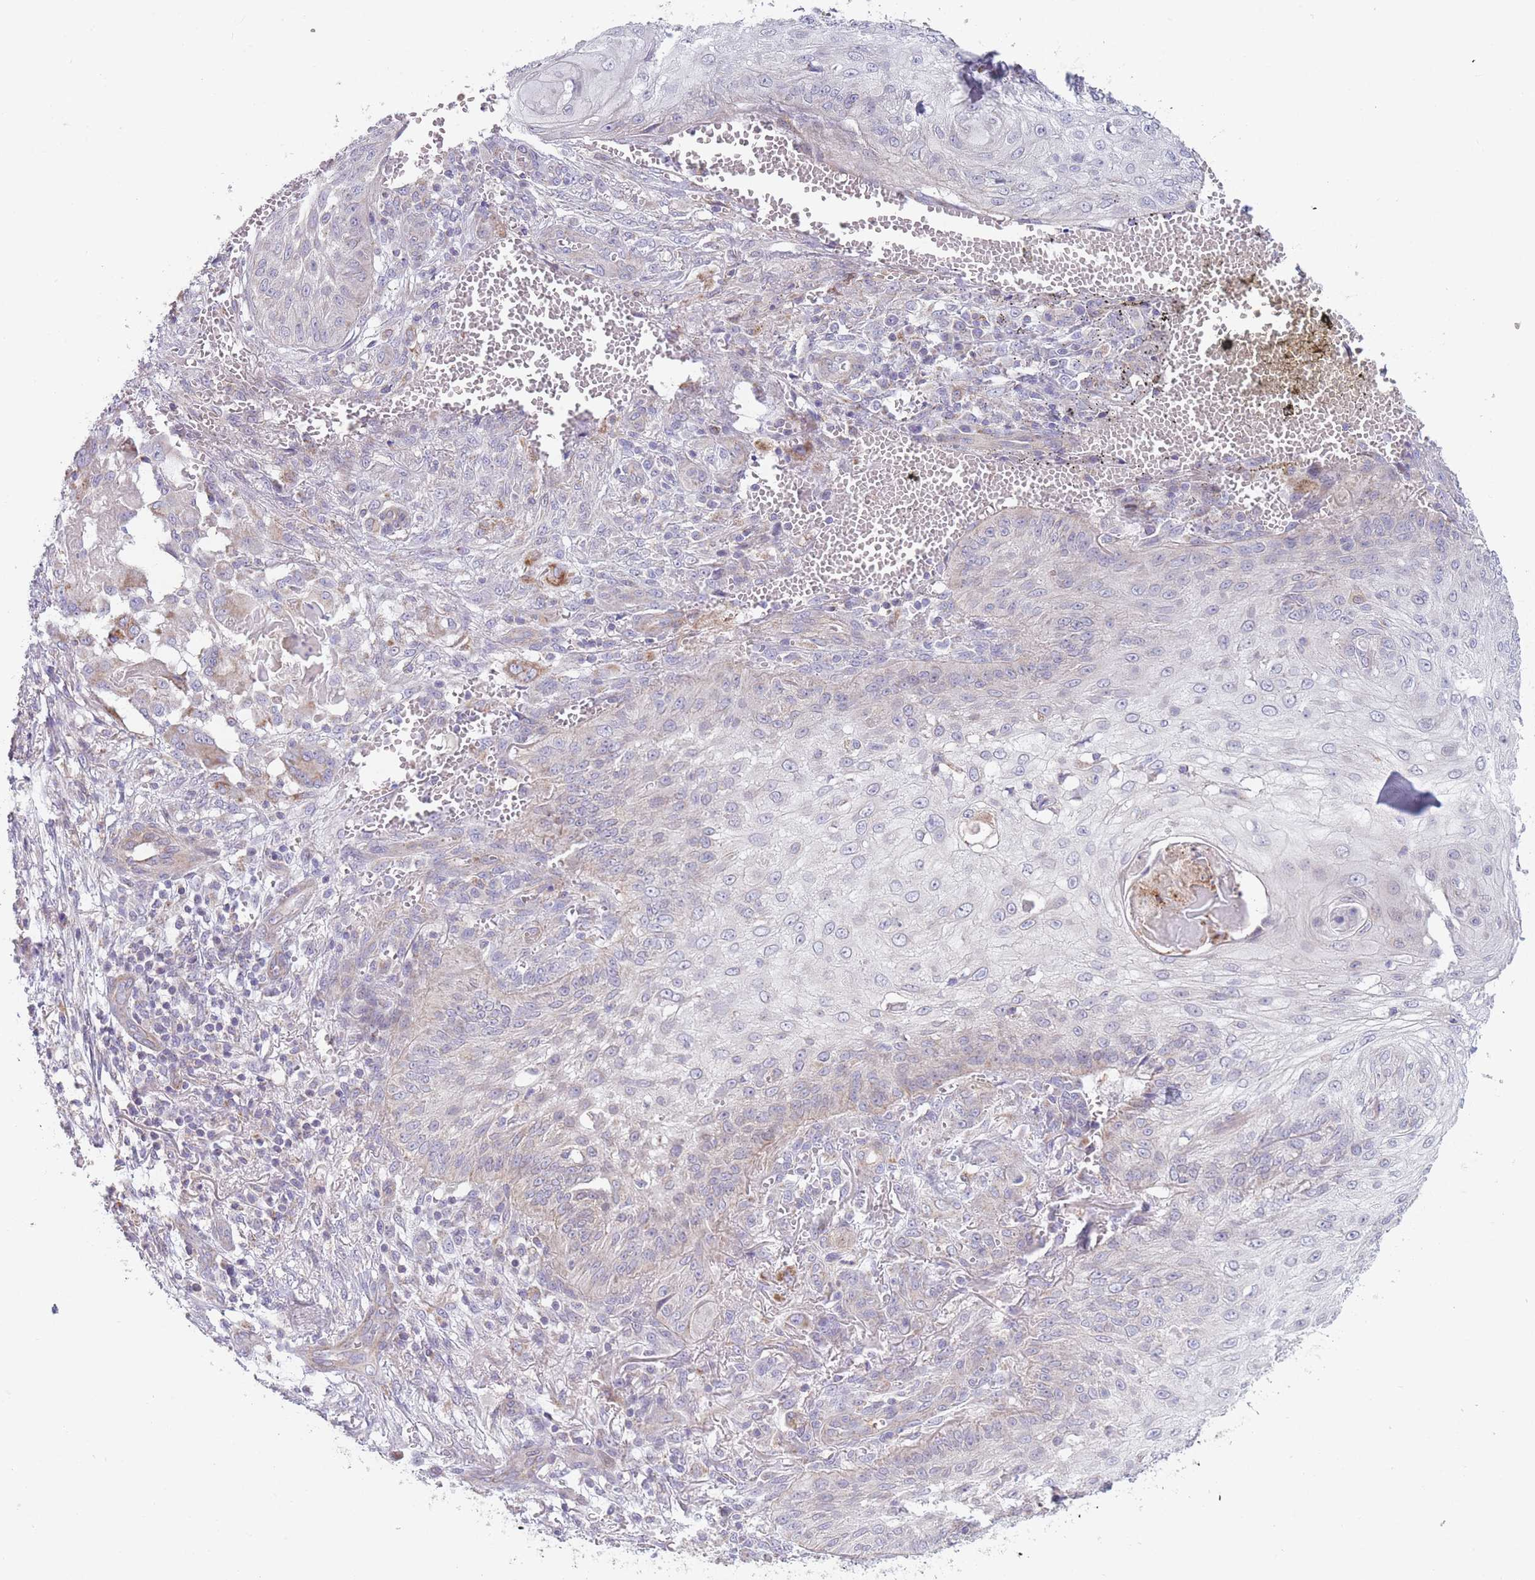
{"staining": {"intensity": "negative", "quantity": "none", "location": "none"}, "tissue": "skin cancer", "cell_type": "Tumor cells", "image_type": "cancer", "snomed": [{"axis": "morphology", "description": "Squamous cell carcinoma, NOS"}, {"axis": "topography", "description": "Skin"}], "caption": "This is a micrograph of immunohistochemistry (IHC) staining of skin squamous cell carcinoma, which shows no staining in tumor cells.", "gene": "SMPD4", "patient": {"sex": "male", "age": 70}}